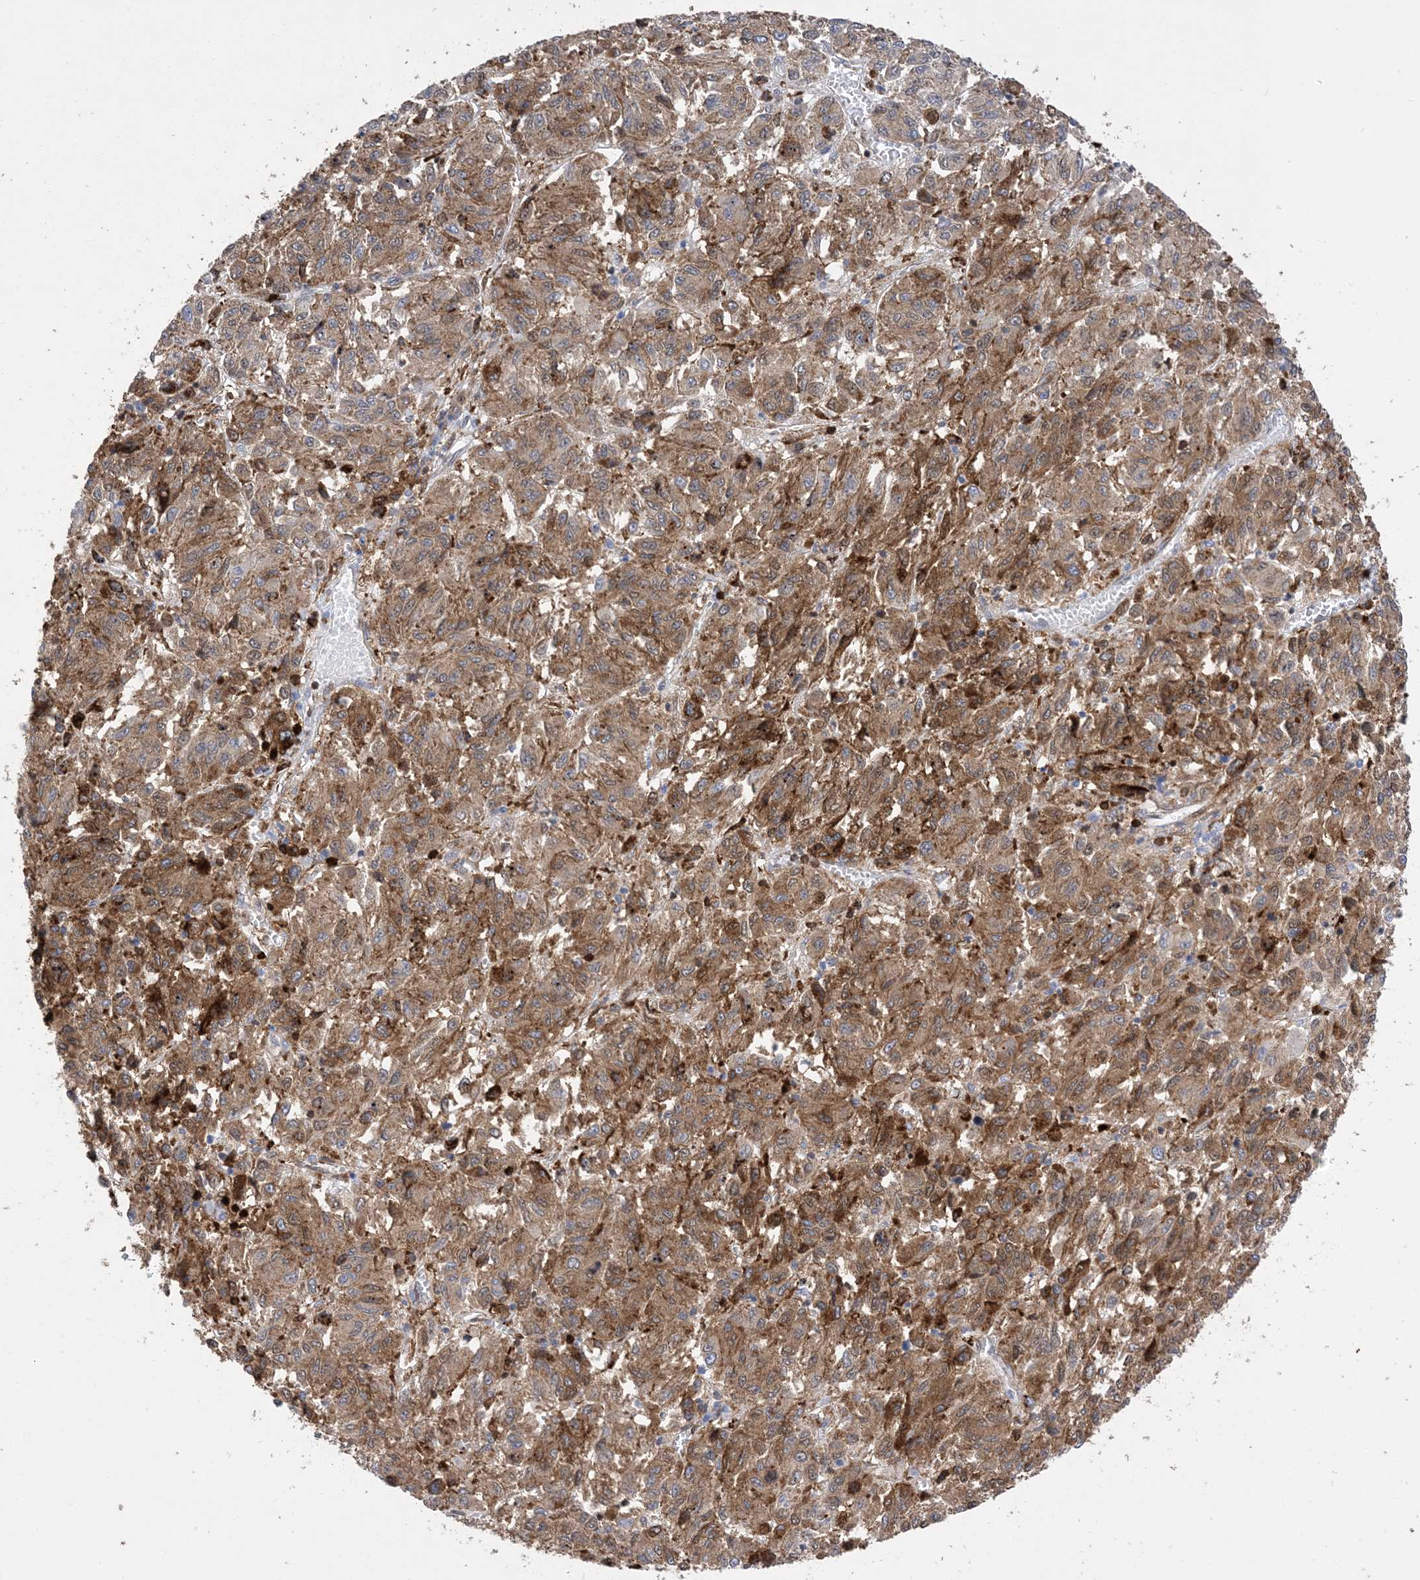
{"staining": {"intensity": "moderate", "quantity": ">75%", "location": "cytoplasmic/membranous"}, "tissue": "melanoma", "cell_type": "Tumor cells", "image_type": "cancer", "snomed": [{"axis": "morphology", "description": "Malignant melanoma, Metastatic site"}, {"axis": "topography", "description": "Lung"}], "caption": "IHC micrograph of neoplastic tissue: human melanoma stained using immunohistochemistry (IHC) shows medium levels of moderate protein expression localized specifically in the cytoplasmic/membranous of tumor cells, appearing as a cytoplasmic/membranous brown color.", "gene": "ANXA1", "patient": {"sex": "male", "age": 64}}